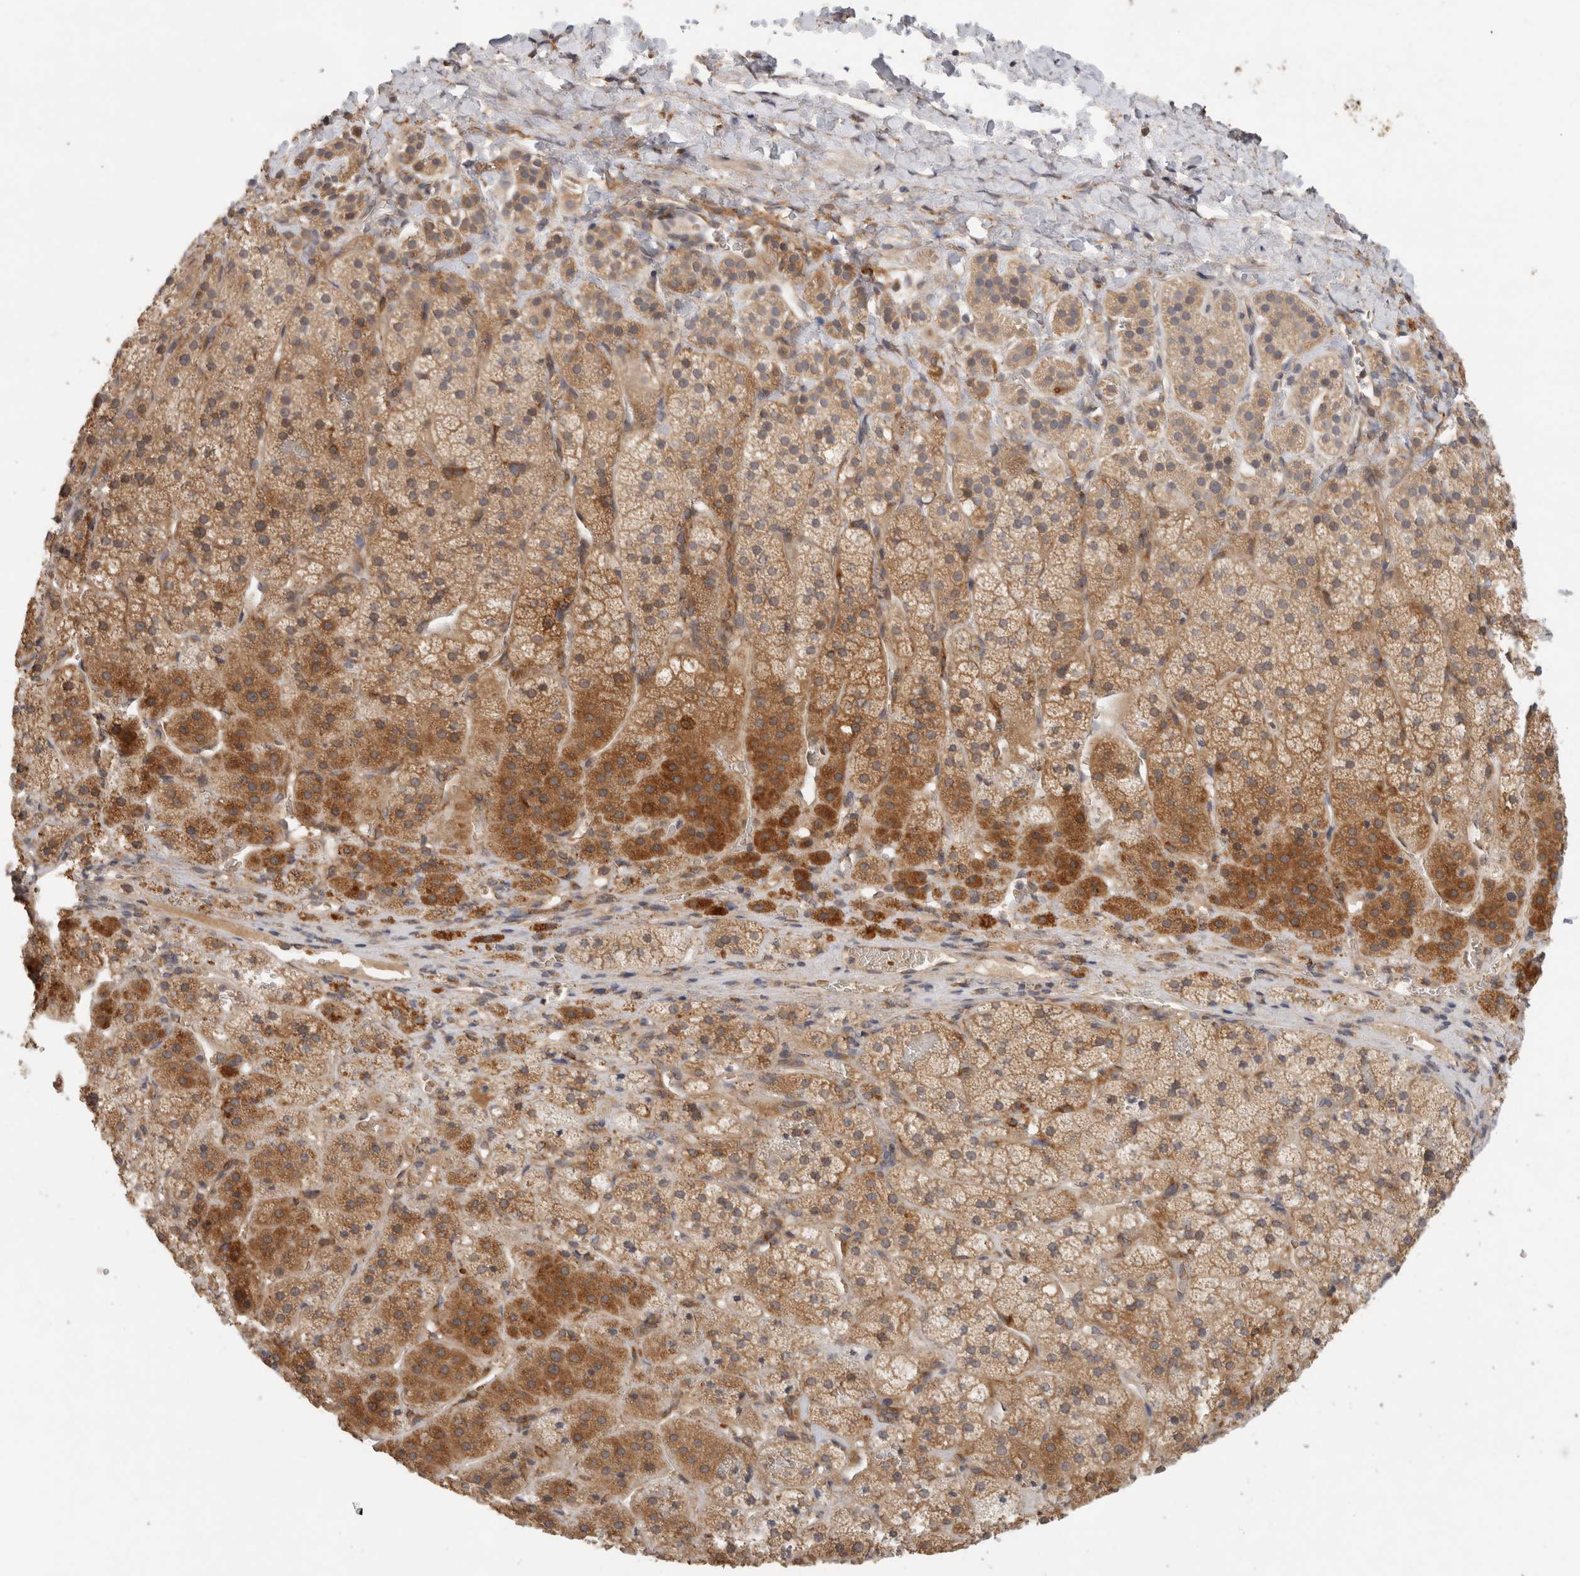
{"staining": {"intensity": "moderate", "quantity": ">75%", "location": "cytoplasmic/membranous"}, "tissue": "adrenal gland", "cell_type": "Glandular cells", "image_type": "normal", "snomed": [{"axis": "morphology", "description": "Normal tissue, NOS"}, {"axis": "topography", "description": "Adrenal gland"}], "caption": "IHC (DAB) staining of benign human adrenal gland exhibits moderate cytoplasmic/membranous protein positivity in about >75% of glandular cells.", "gene": "APOL2", "patient": {"sex": "female", "age": 44}}